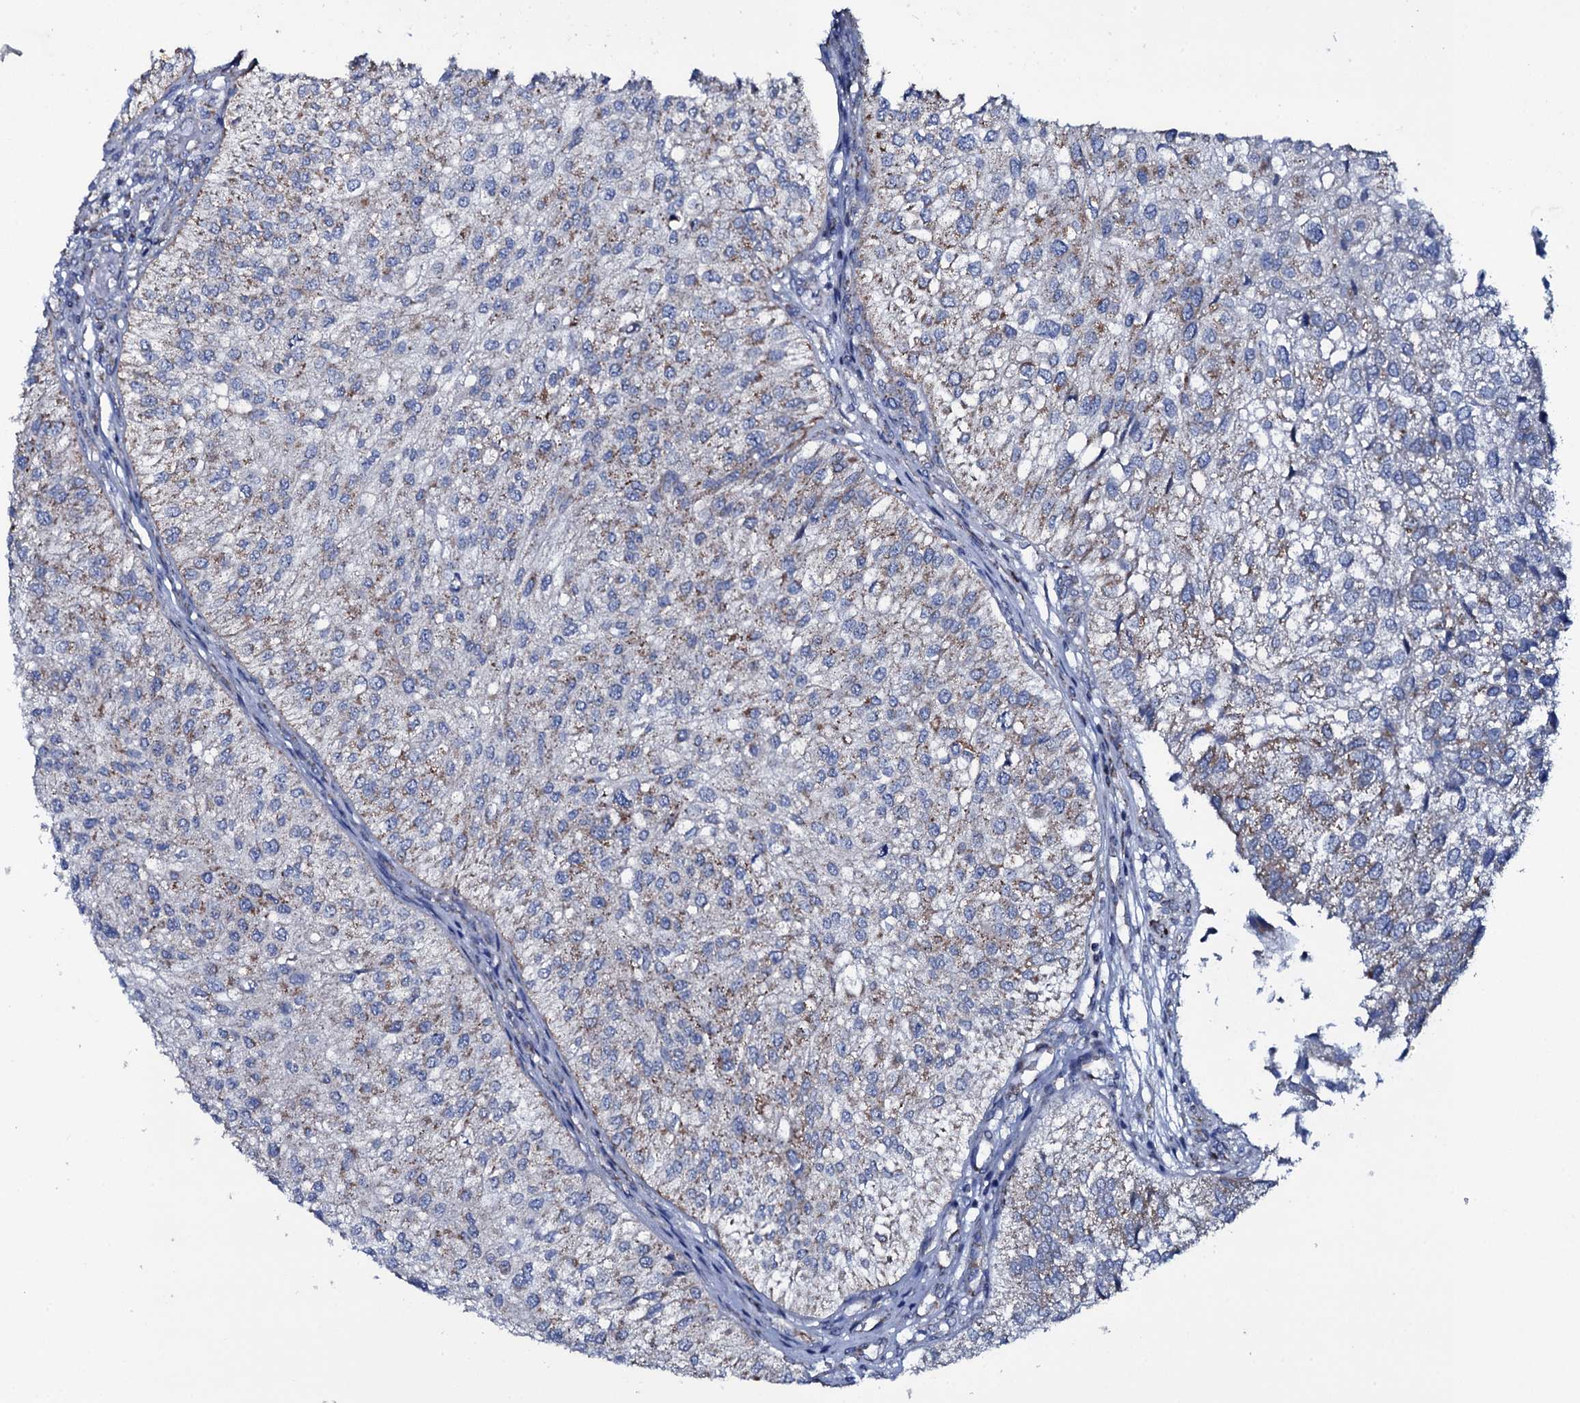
{"staining": {"intensity": "moderate", "quantity": "25%-75%", "location": "cytoplasmic/membranous"}, "tissue": "urothelial cancer", "cell_type": "Tumor cells", "image_type": "cancer", "snomed": [{"axis": "morphology", "description": "Urothelial carcinoma, Low grade"}, {"axis": "topography", "description": "Urinary bladder"}], "caption": "Immunohistochemical staining of low-grade urothelial carcinoma displays medium levels of moderate cytoplasmic/membranous protein staining in approximately 25%-75% of tumor cells.", "gene": "MRPS35", "patient": {"sex": "female", "age": 89}}